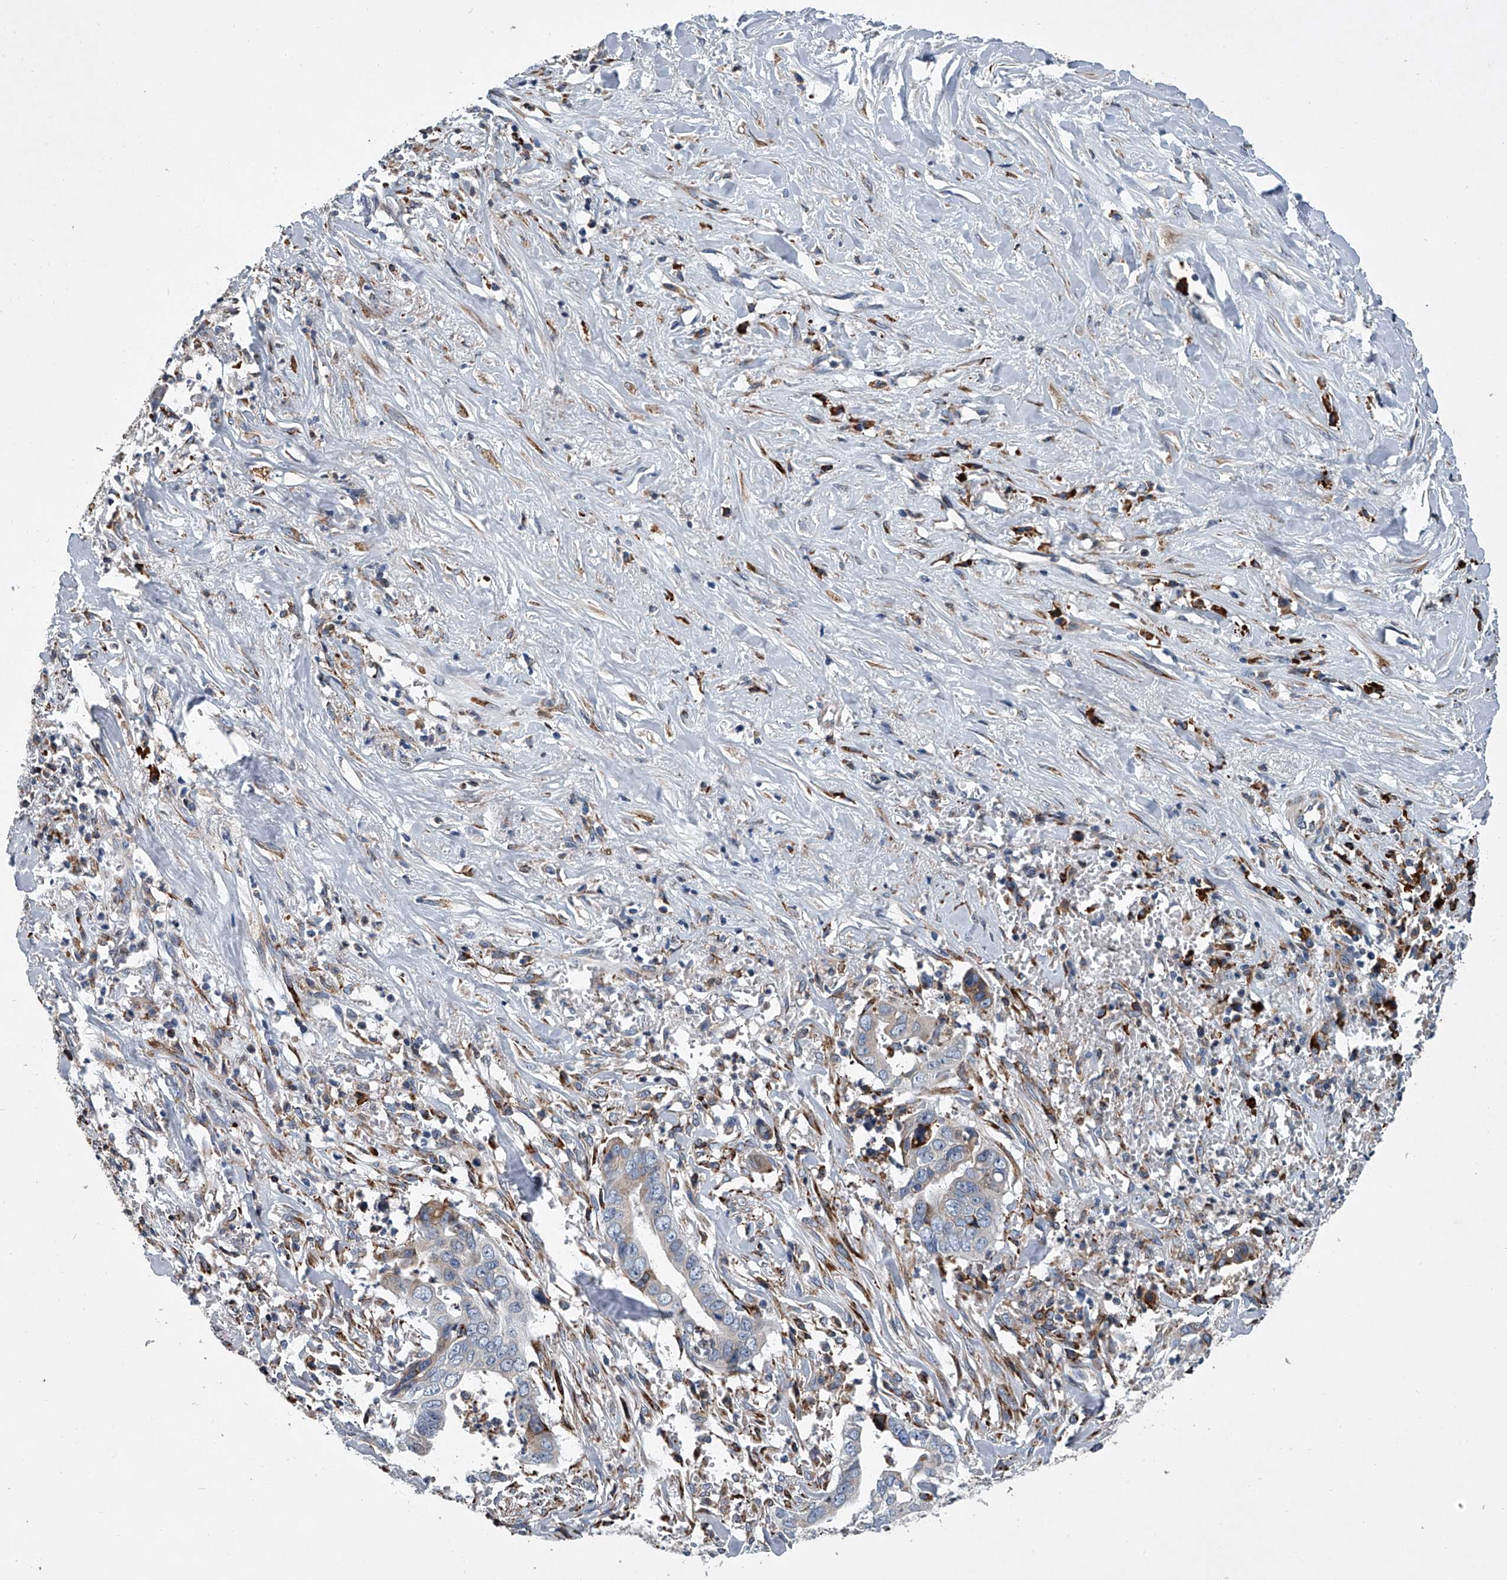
{"staining": {"intensity": "weak", "quantity": "<25%", "location": "cytoplasmic/membranous"}, "tissue": "liver cancer", "cell_type": "Tumor cells", "image_type": "cancer", "snomed": [{"axis": "morphology", "description": "Cholangiocarcinoma"}, {"axis": "topography", "description": "Liver"}], "caption": "Immunohistochemistry (IHC) photomicrograph of cholangiocarcinoma (liver) stained for a protein (brown), which demonstrates no positivity in tumor cells.", "gene": "TMEM63C", "patient": {"sex": "female", "age": 79}}